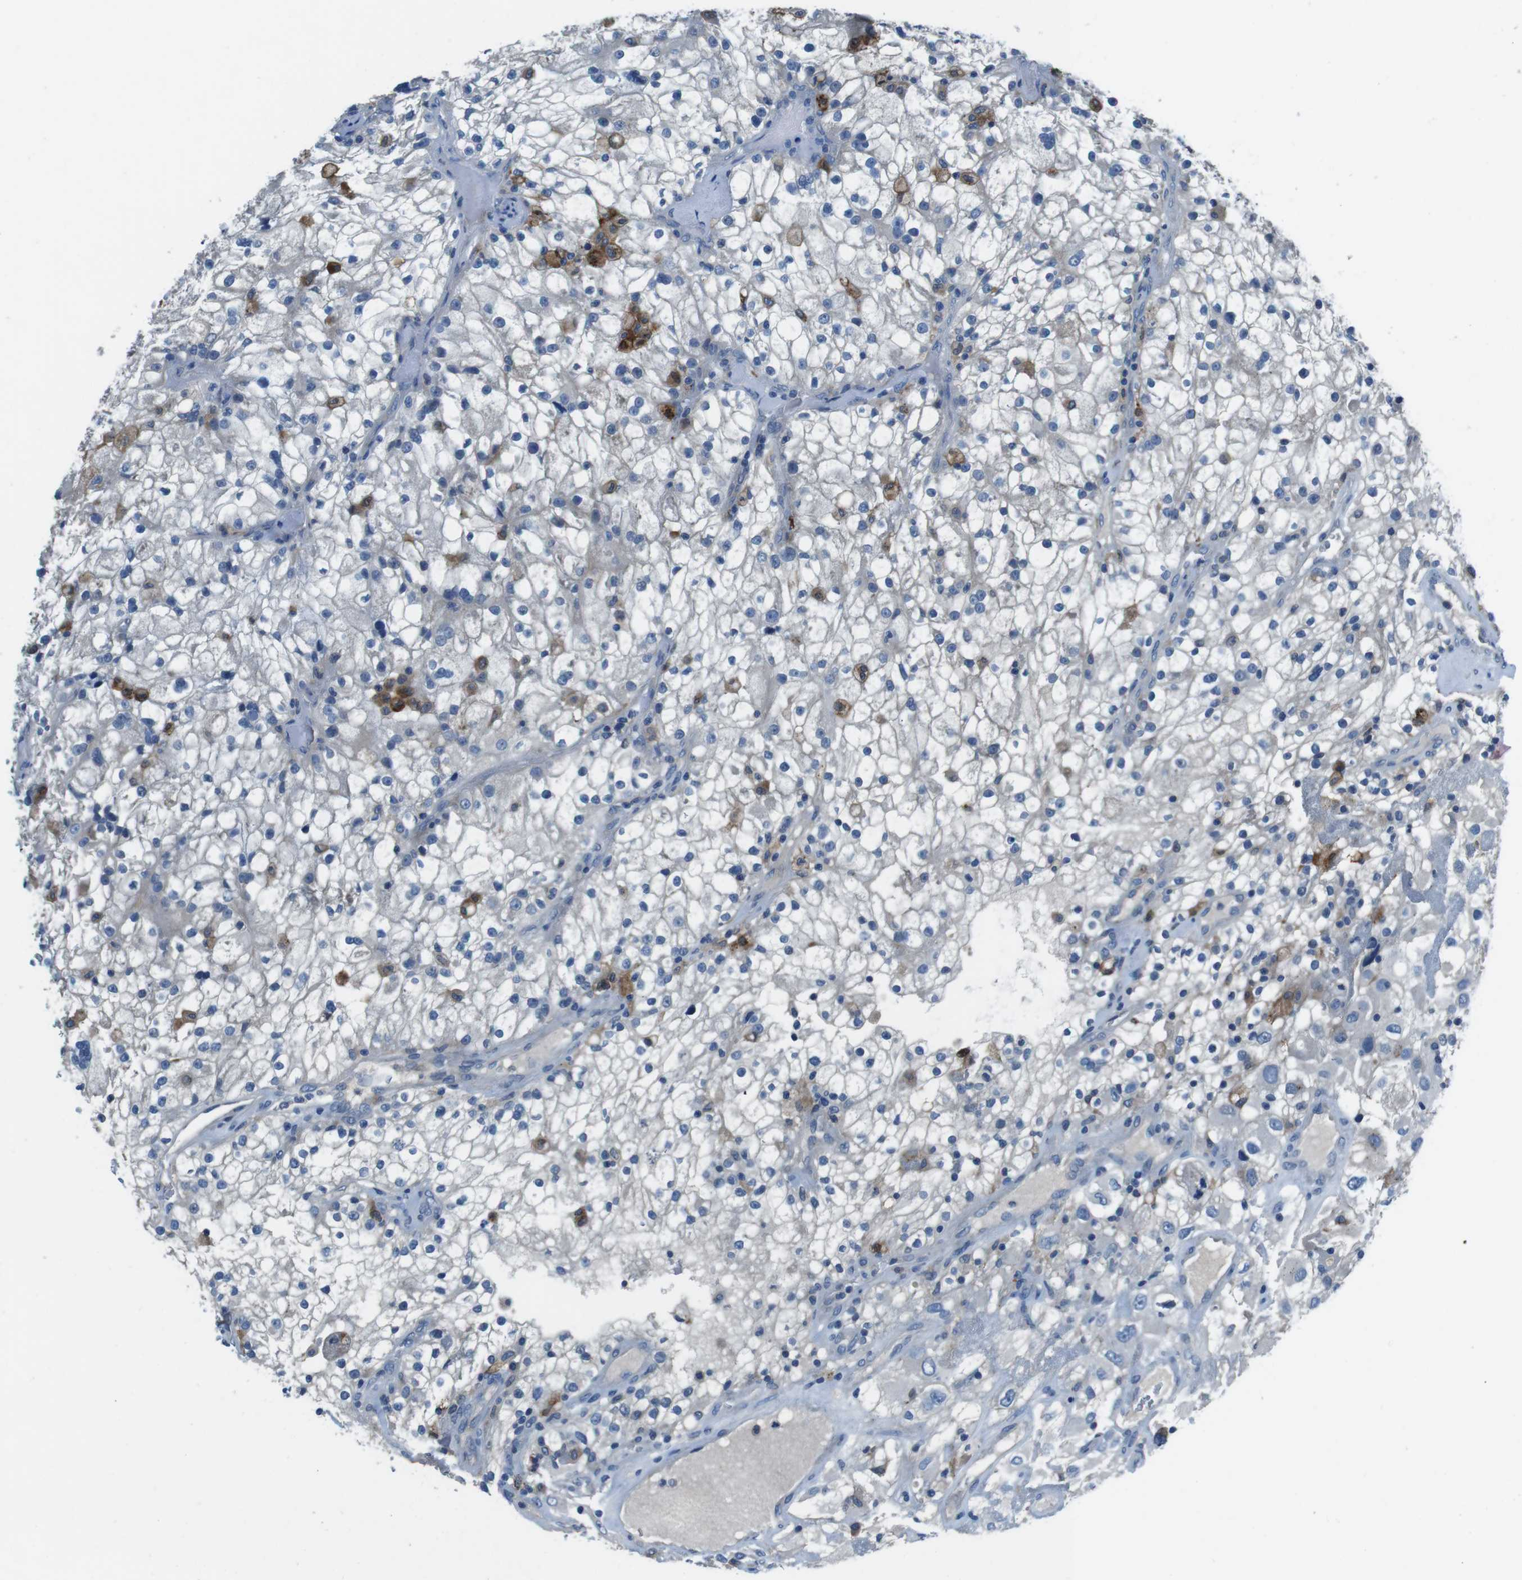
{"staining": {"intensity": "strong", "quantity": "<25%", "location": "cytoplasmic/membranous"}, "tissue": "renal cancer", "cell_type": "Tumor cells", "image_type": "cancer", "snomed": [{"axis": "morphology", "description": "Adenocarcinoma, NOS"}, {"axis": "topography", "description": "Kidney"}], "caption": "A histopathology image of renal adenocarcinoma stained for a protein displays strong cytoplasmic/membranous brown staining in tumor cells.", "gene": "TULP3", "patient": {"sex": "female", "age": 52}}